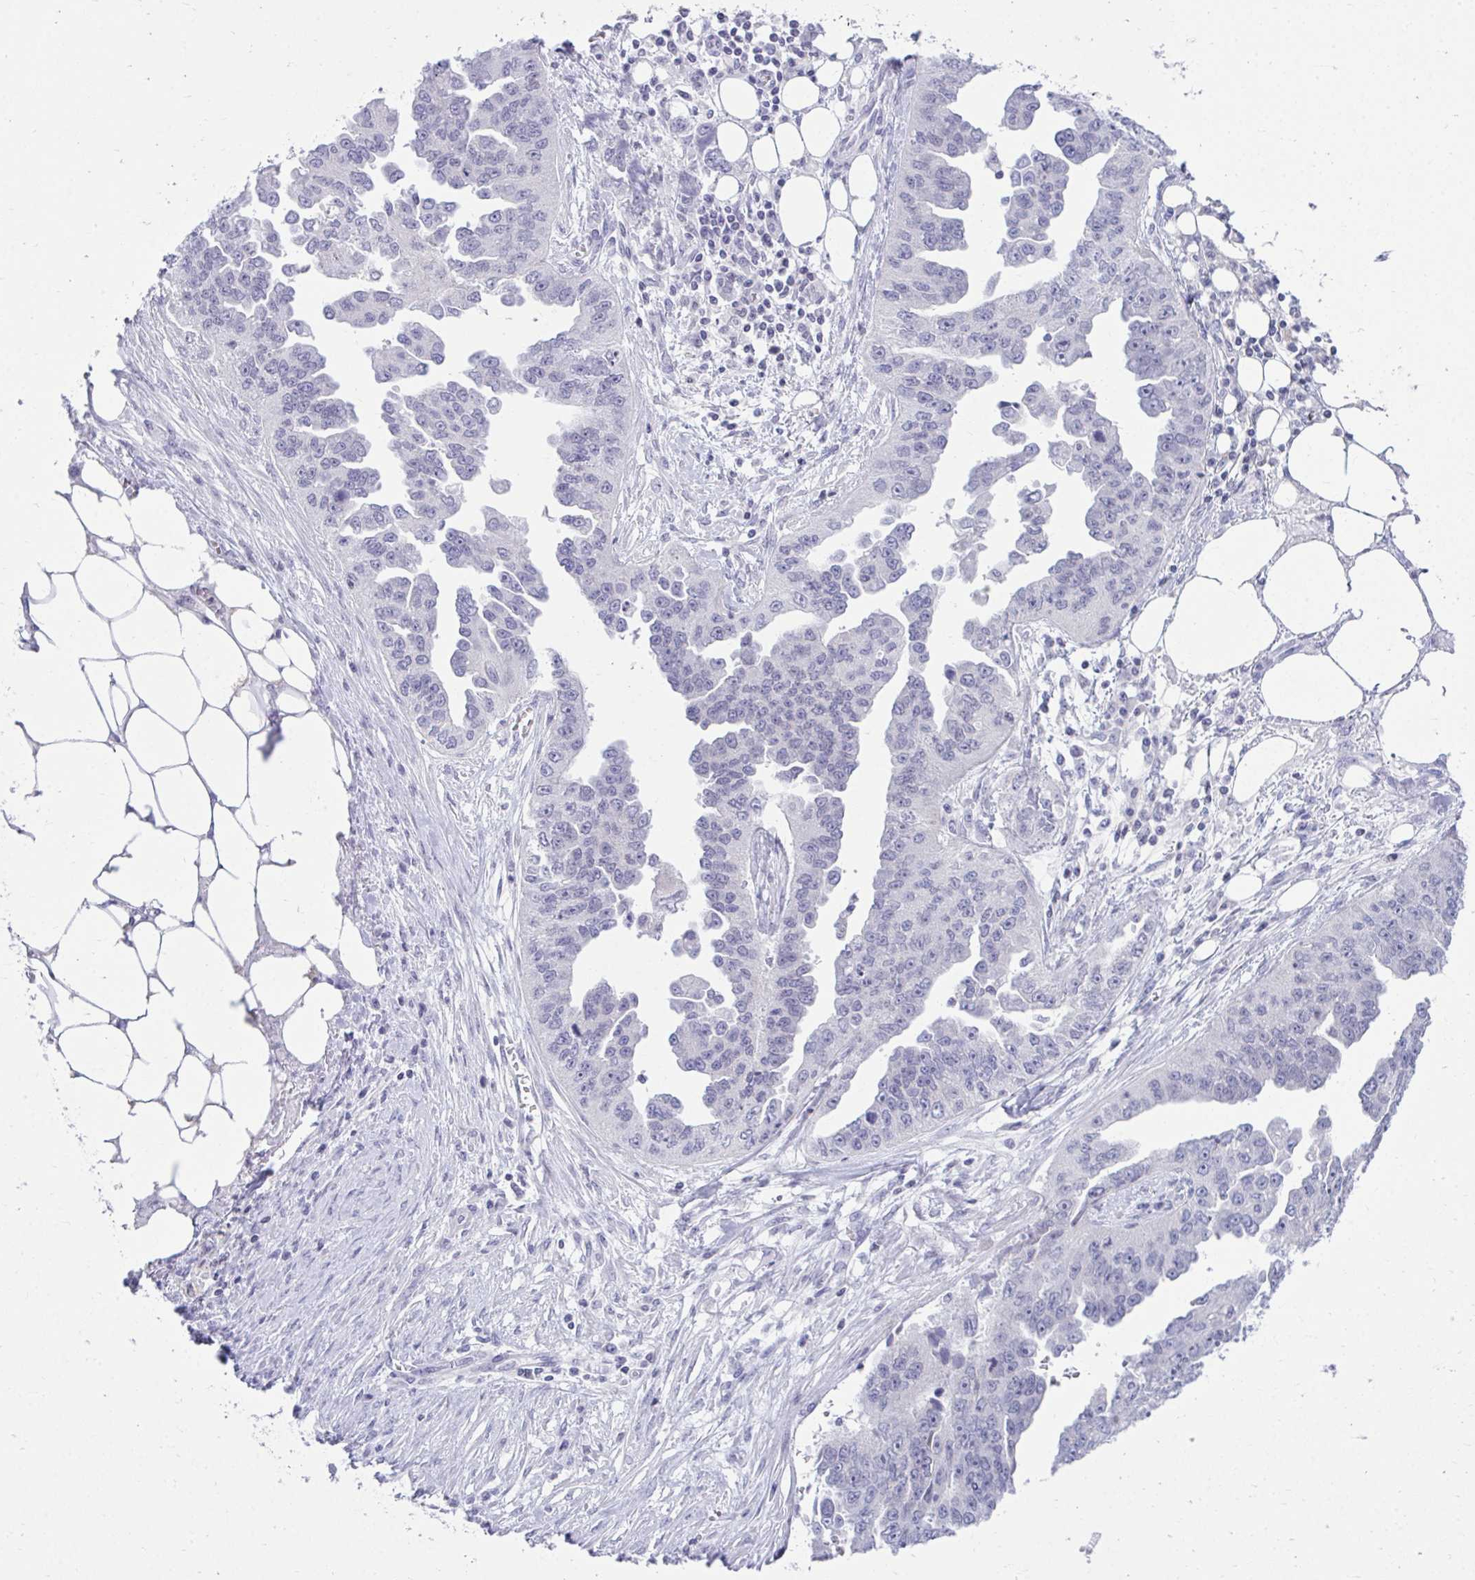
{"staining": {"intensity": "negative", "quantity": "none", "location": "none"}, "tissue": "ovarian cancer", "cell_type": "Tumor cells", "image_type": "cancer", "snomed": [{"axis": "morphology", "description": "Cystadenocarcinoma, serous, NOS"}, {"axis": "topography", "description": "Ovary"}], "caption": "This is an IHC histopathology image of human ovarian cancer (serous cystadenocarcinoma). There is no staining in tumor cells.", "gene": "OR7A5", "patient": {"sex": "female", "age": 75}}